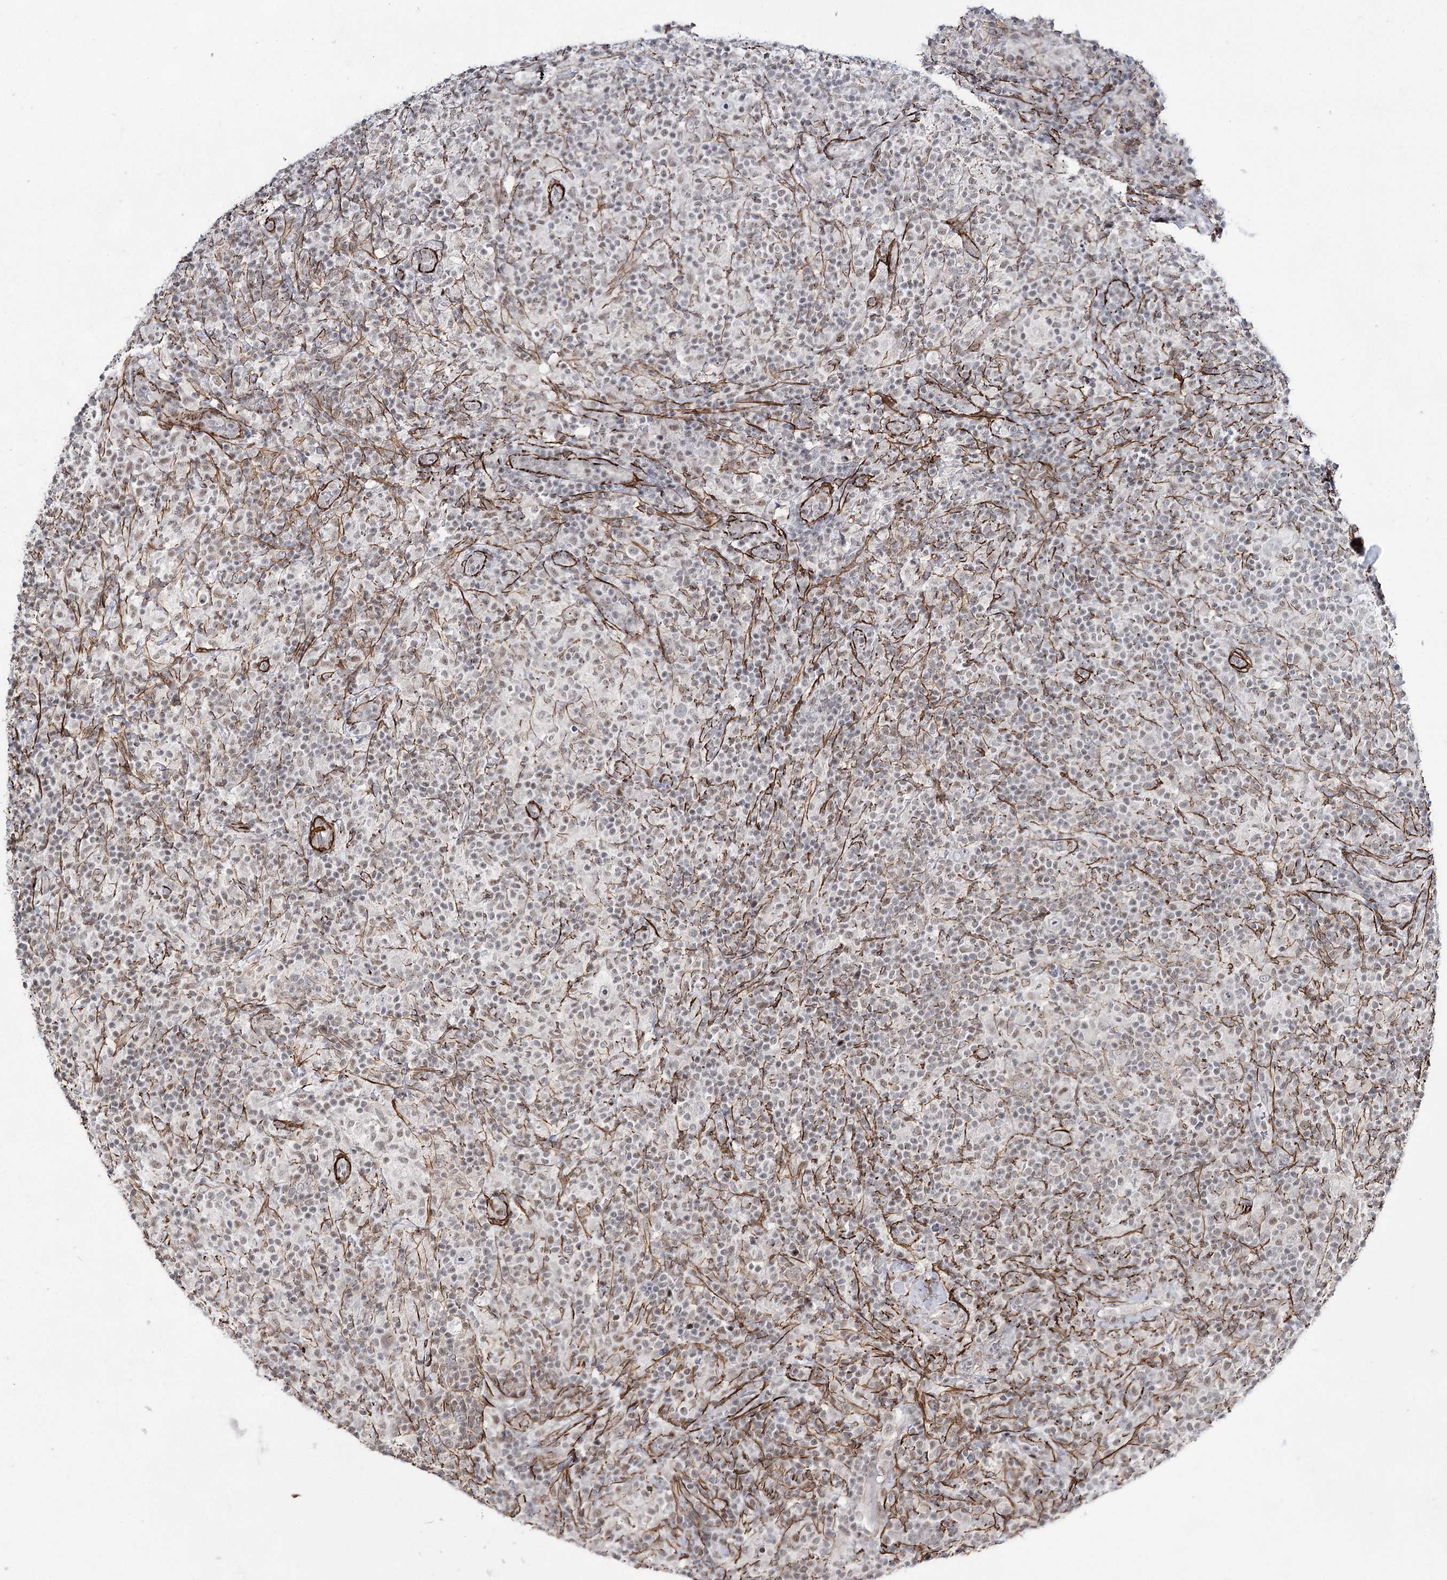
{"staining": {"intensity": "negative", "quantity": "none", "location": "none"}, "tissue": "lymphoma", "cell_type": "Tumor cells", "image_type": "cancer", "snomed": [{"axis": "morphology", "description": "Hodgkin's disease, NOS"}, {"axis": "topography", "description": "Lymph node"}], "caption": "High power microscopy photomicrograph of an IHC image of lymphoma, revealing no significant expression in tumor cells. Nuclei are stained in blue.", "gene": "CWF19L1", "patient": {"sex": "male", "age": 70}}